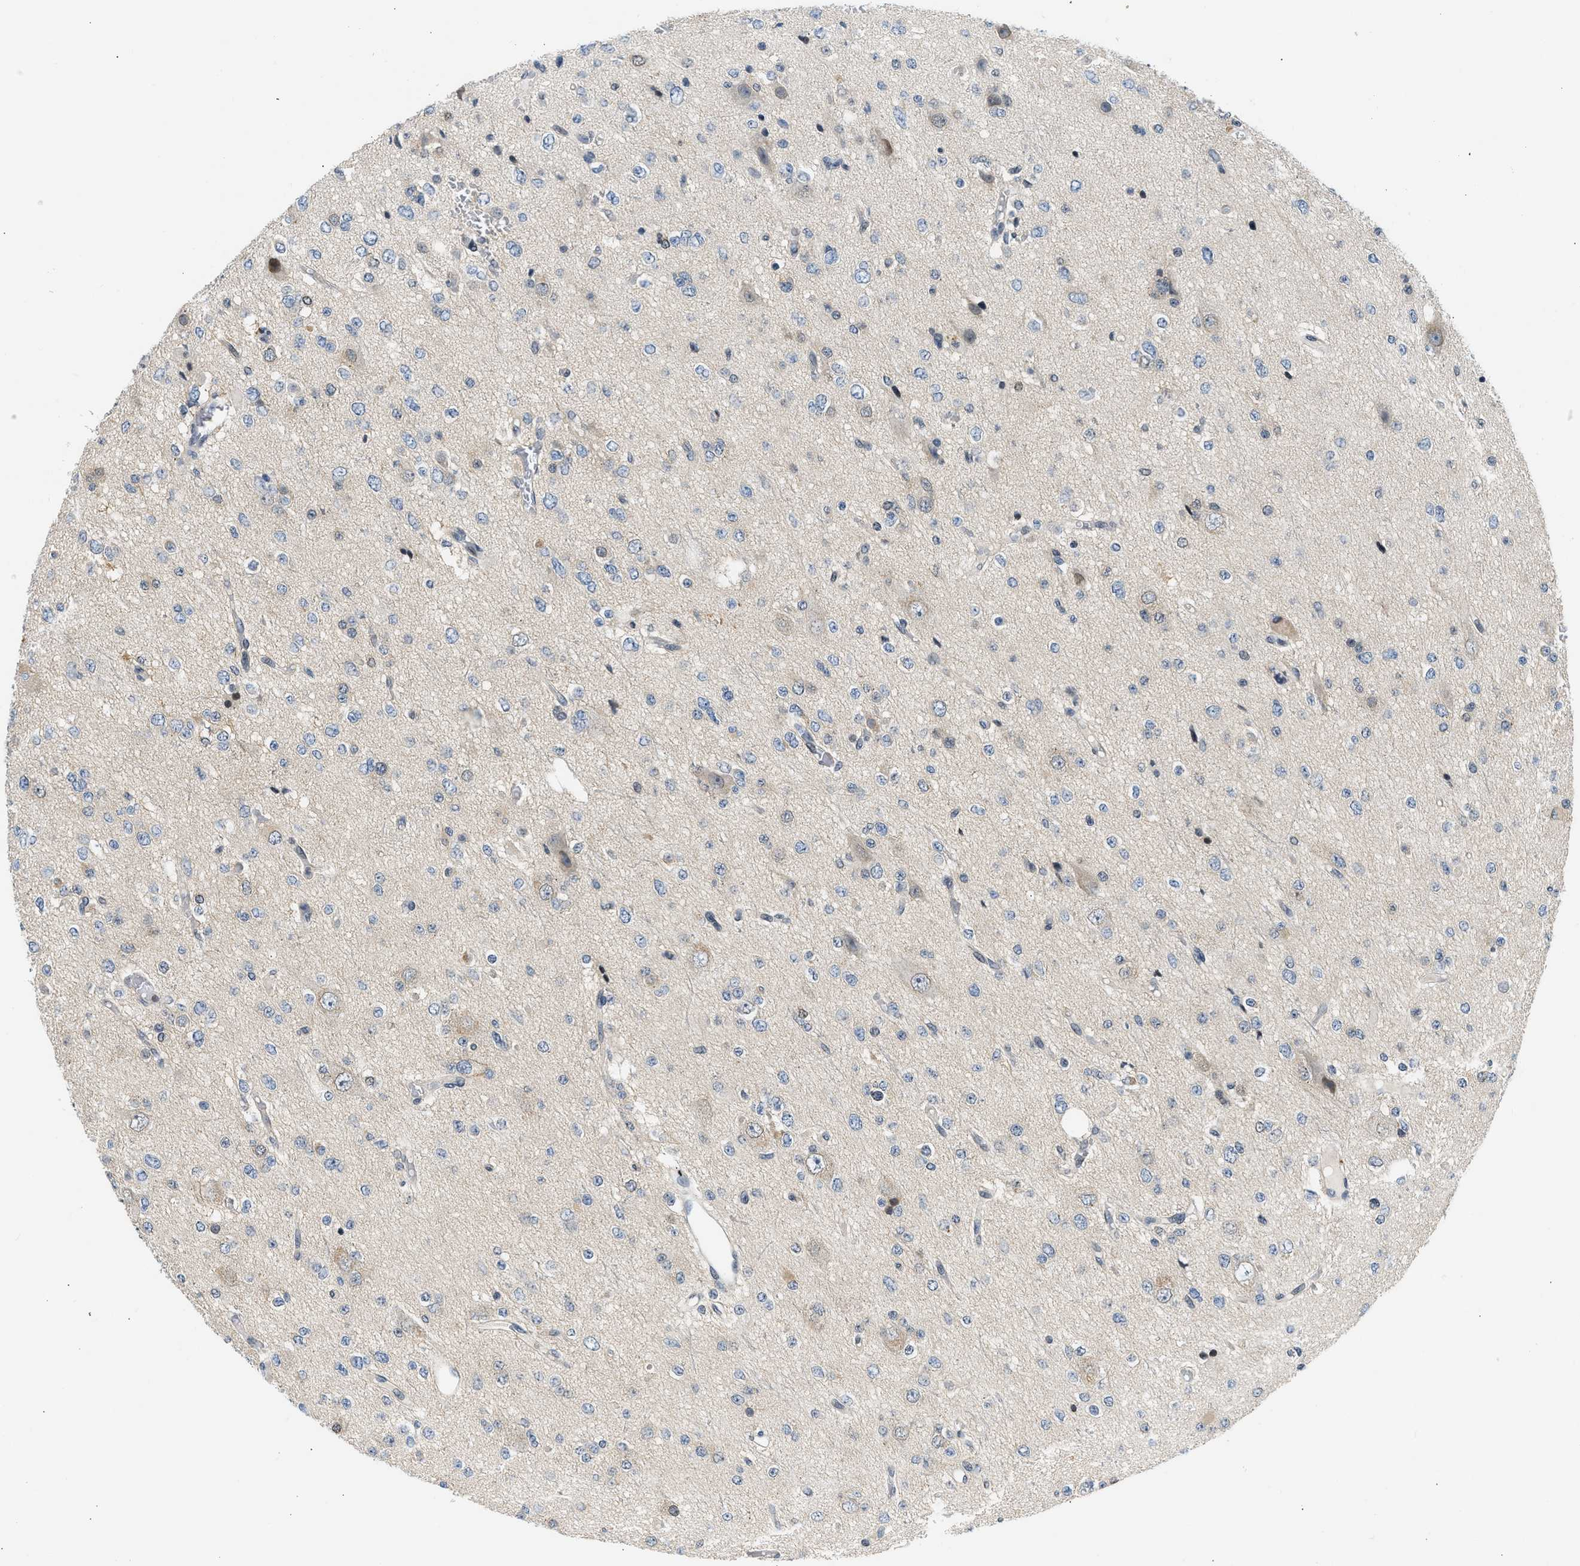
{"staining": {"intensity": "negative", "quantity": "none", "location": "none"}, "tissue": "glioma", "cell_type": "Tumor cells", "image_type": "cancer", "snomed": [{"axis": "morphology", "description": "Glioma, malignant, Low grade"}, {"axis": "topography", "description": "Brain"}], "caption": "An image of malignant glioma (low-grade) stained for a protein exhibits no brown staining in tumor cells.", "gene": "OLIG3", "patient": {"sex": "male", "age": 38}}